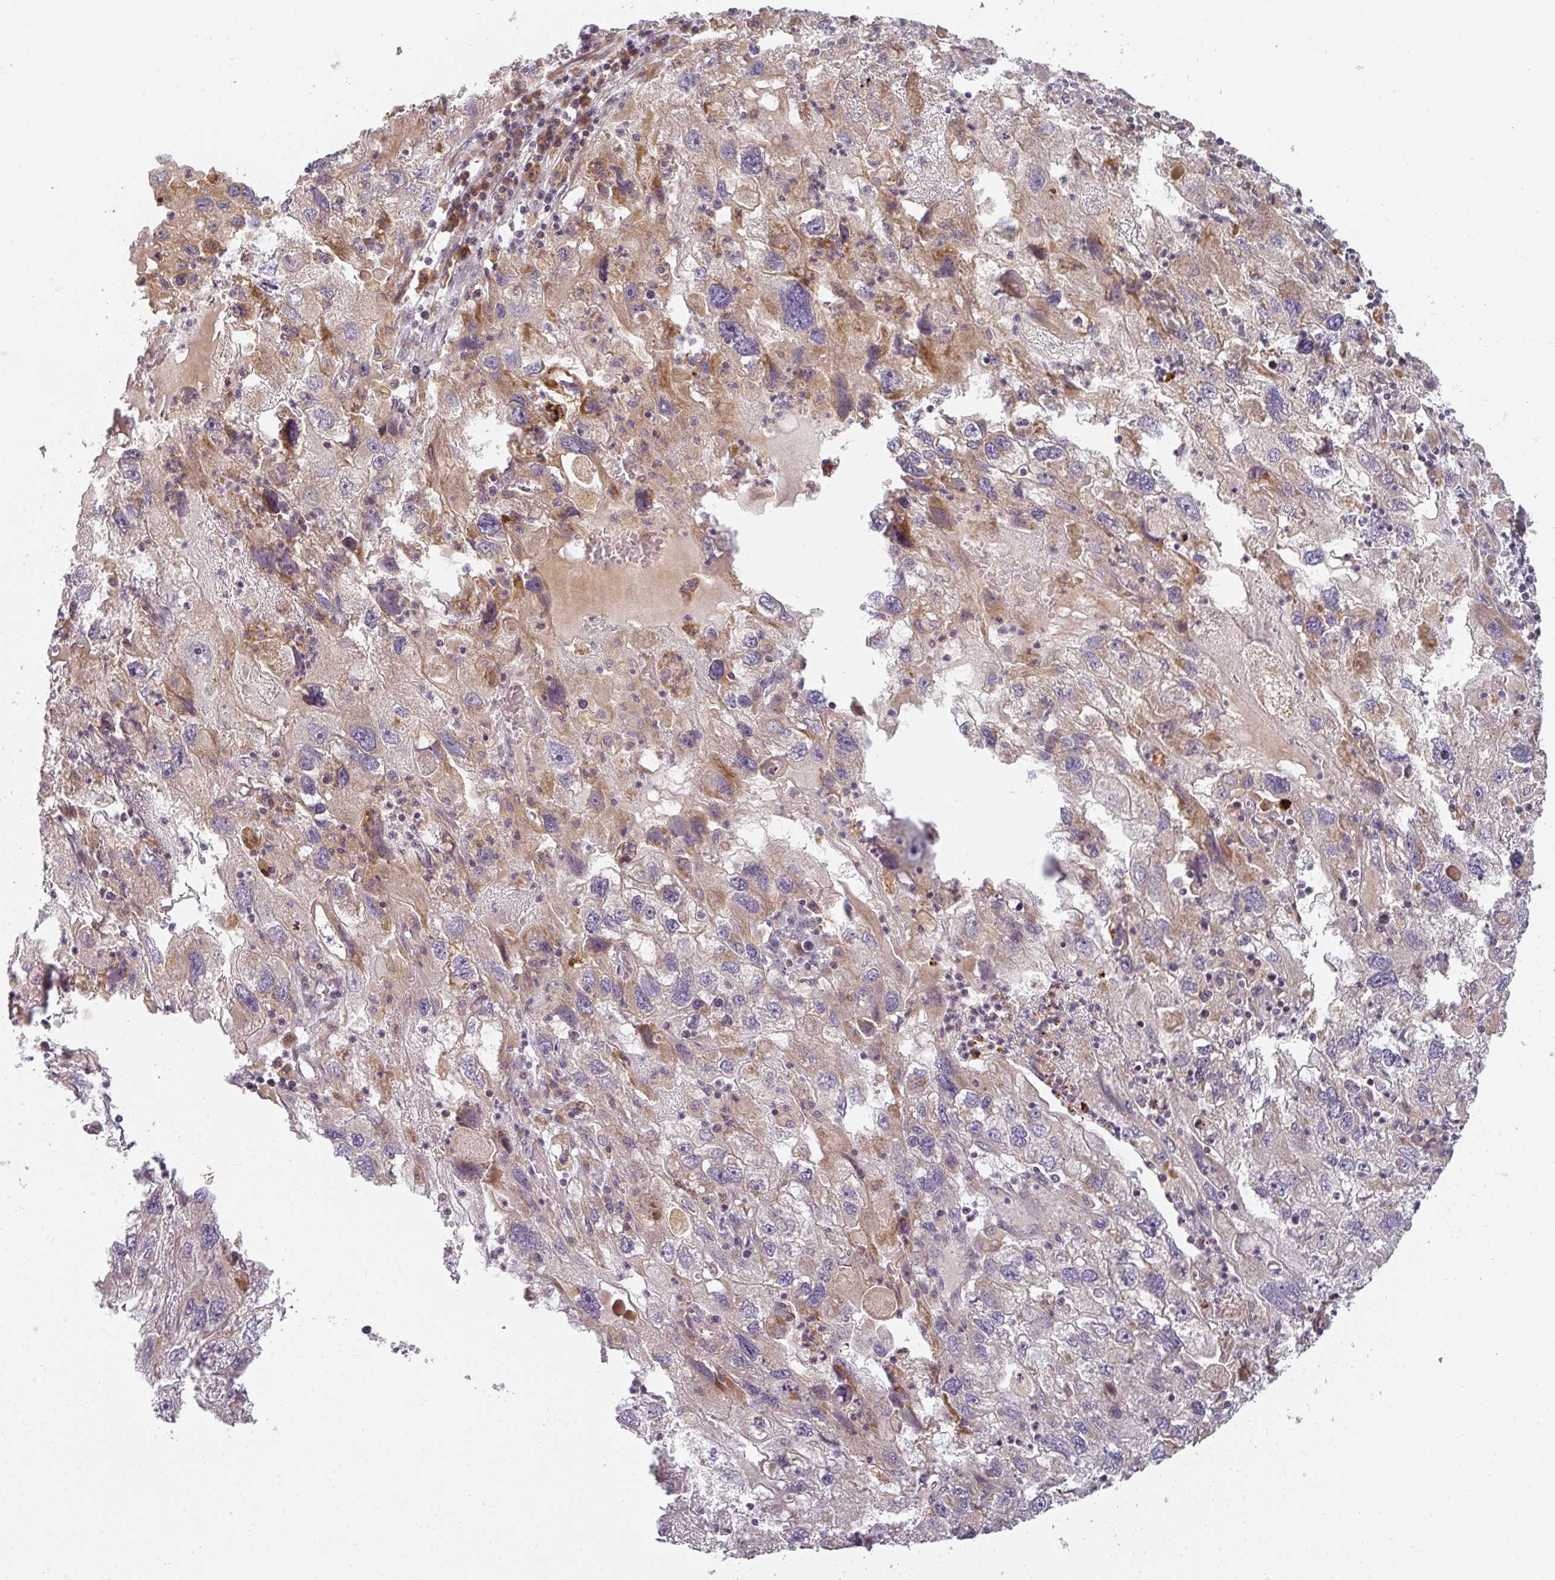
{"staining": {"intensity": "weak", "quantity": "<25%", "location": "cytoplasmic/membranous"}, "tissue": "endometrial cancer", "cell_type": "Tumor cells", "image_type": "cancer", "snomed": [{"axis": "morphology", "description": "Adenocarcinoma, NOS"}, {"axis": "topography", "description": "Endometrium"}], "caption": "Endometrial adenocarcinoma was stained to show a protein in brown. There is no significant expression in tumor cells.", "gene": "CNOT1", "patient": {"sex": "female", "age": 49}}